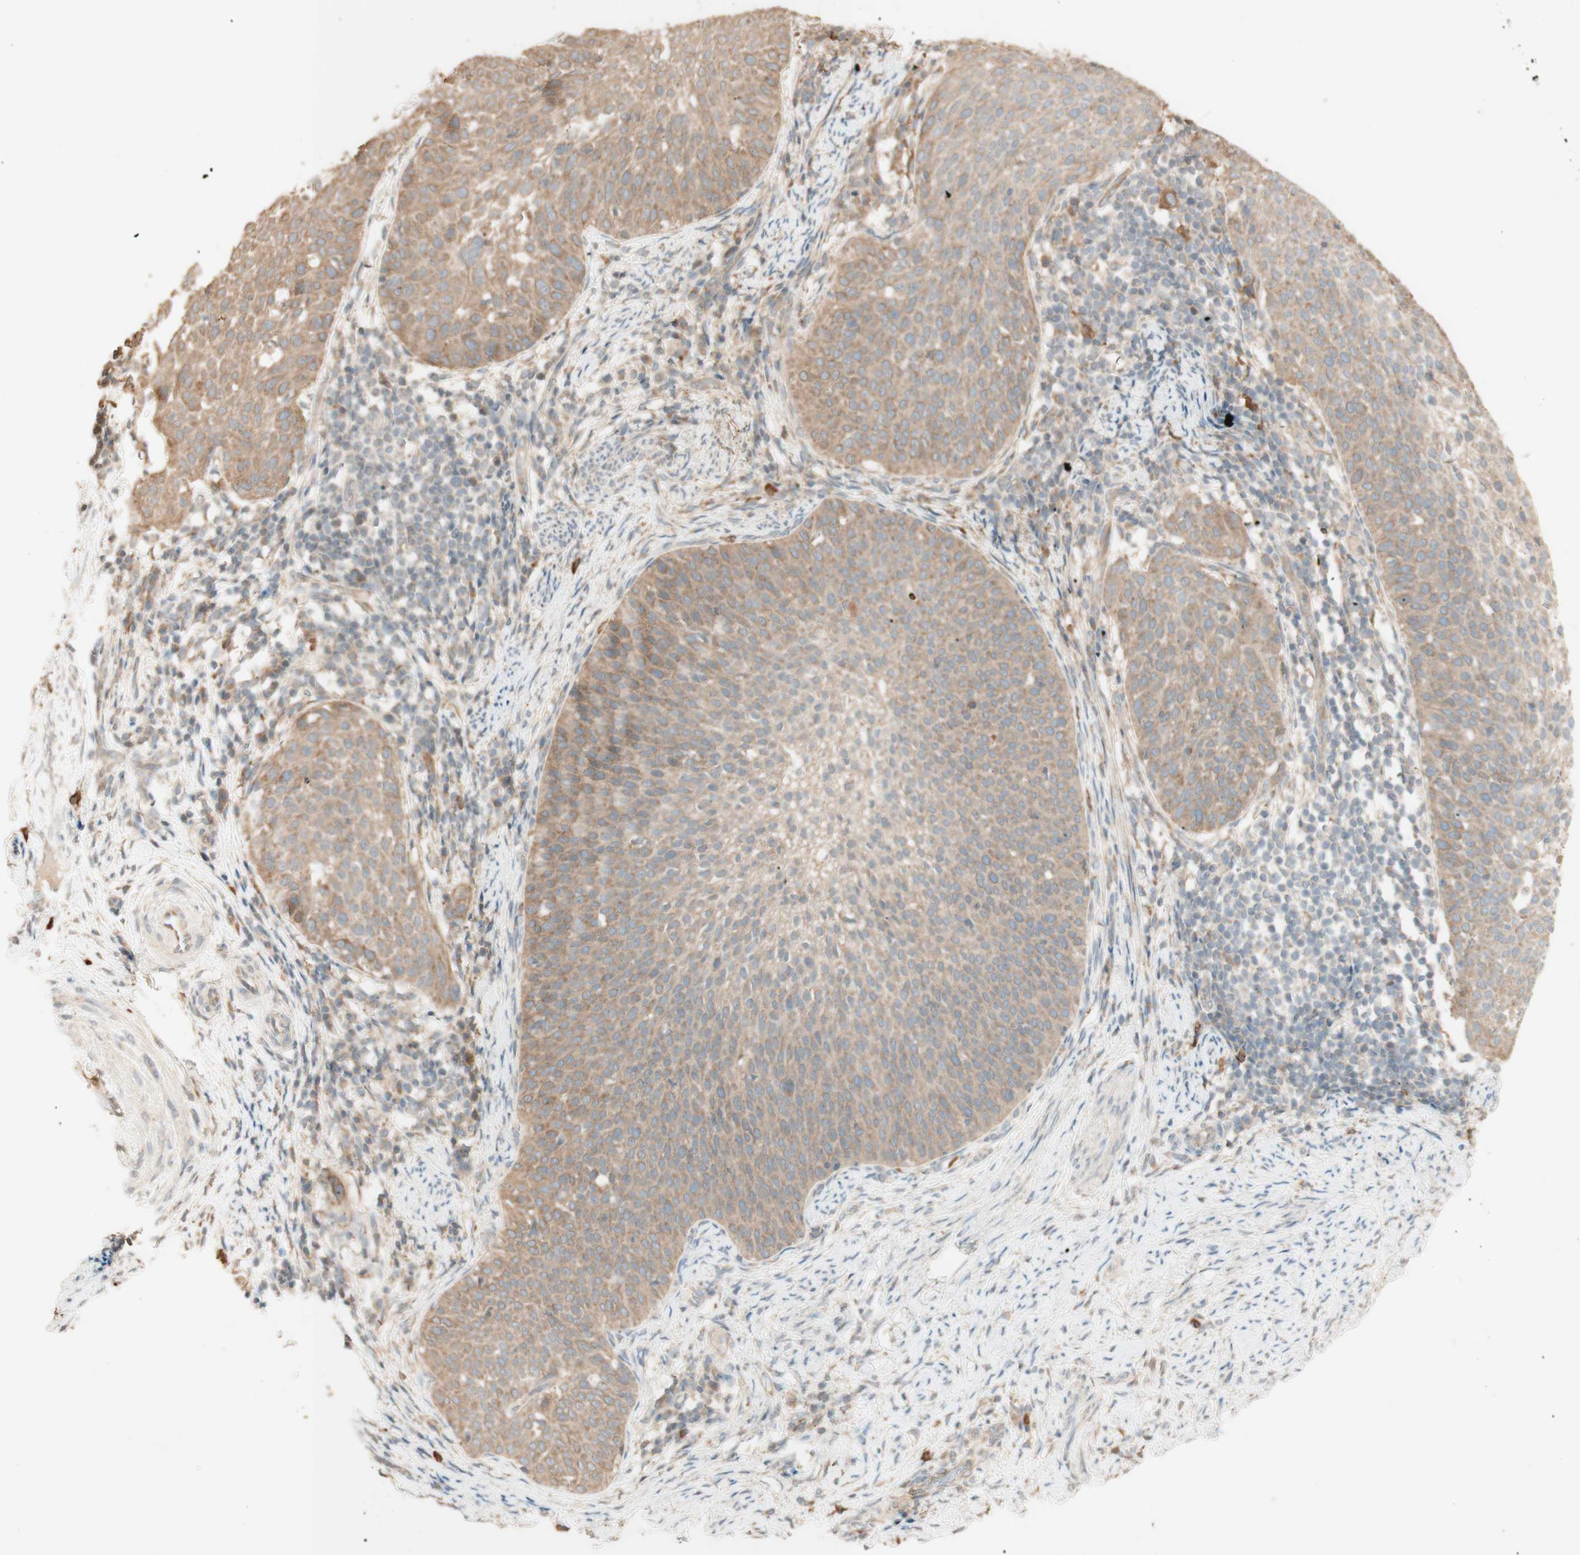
{"staining": {"intensity": "weak", "quantity": ">75%", "location": "cytoplasmic/membranous"}, "tissue": "cervical cancer", "cell_type": "Tumor cells", "image_type": "cancer", "snomed": [{"axis": "morphology", "description": "Squamous cell carcinoma, NOS"}, {"axis": "topography", "description": "Cervix"}], "caption": "Immunohistochemistry (IHC) staining of cervical cancer (squamous cell carcinoma), which shows low levels of weak cytoplasmic/membranous positivity in approximately >75% of tumor cells indicating weak cytoplasmic/membranous protein staining. The staining was performed using DAB (3,3'-diaminobenzidine) (brown) for protein detection and nuclei were counterstained in hematoxylin (blue).", "gene": "CLCN2", "patient": {"sex": "female", "age": 51}}